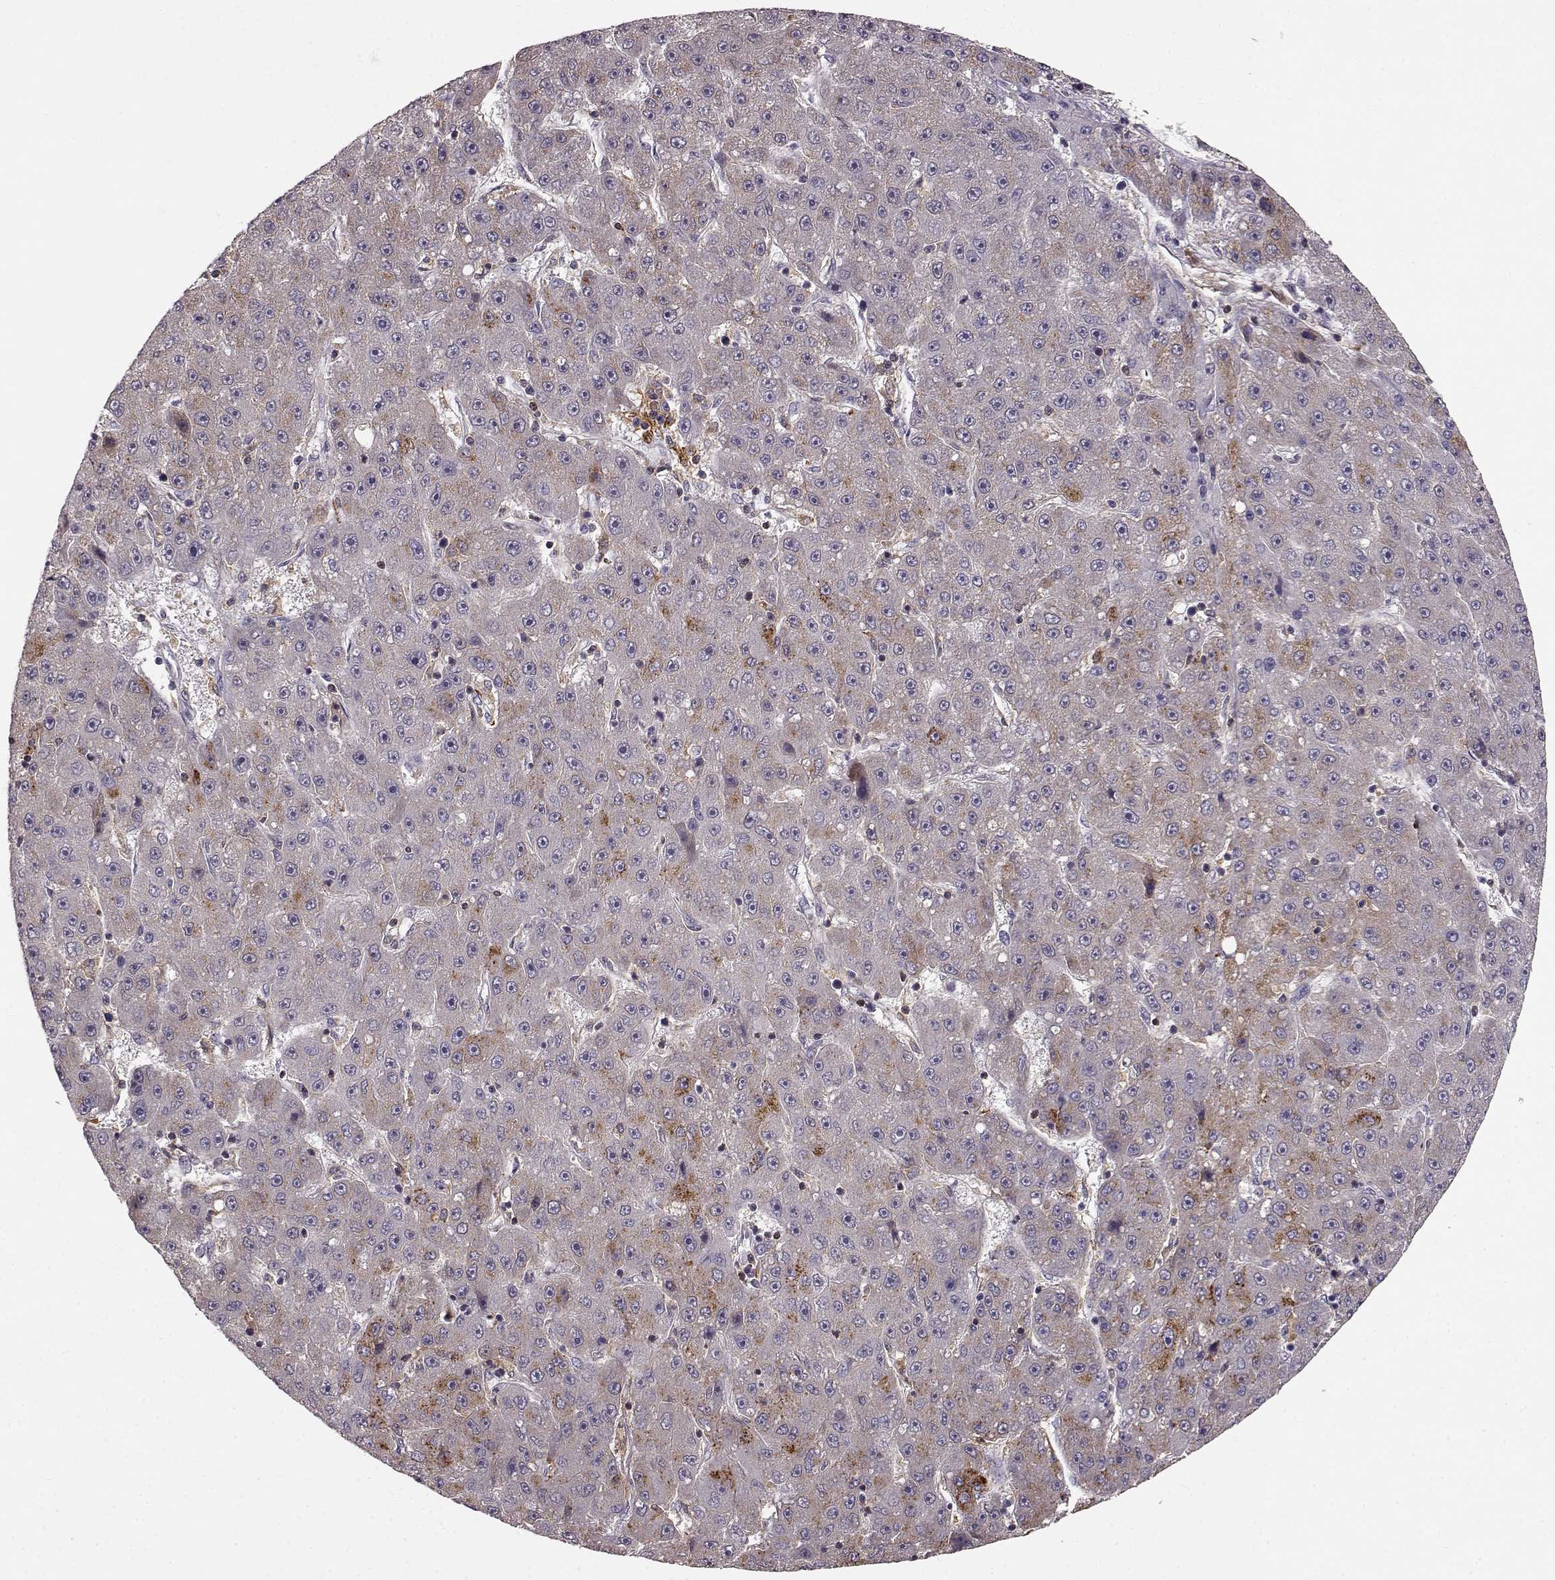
{"staining": {"intensity": "moderate", "quantity": "<25%", "location": "cytoplasmic/membranous"}, "tissue": "liver cancer", "cell_type": "Tumor cells", "image_type": "cancer", "snomed": [{"axis": "morphology", "description": "Carcinoma, Hepatocellular, NOS"}, {"axis": "topography", "description": "Liver"}], "caption": "Immunohistochemical staining of human hepatocellular carcinoma (liver) displays moderate cytoplasmic/membranous protein expression in approximately <25% of tumor cells.", "gene": "CCNF", "patient": {"sex": "male", "age": 67}}